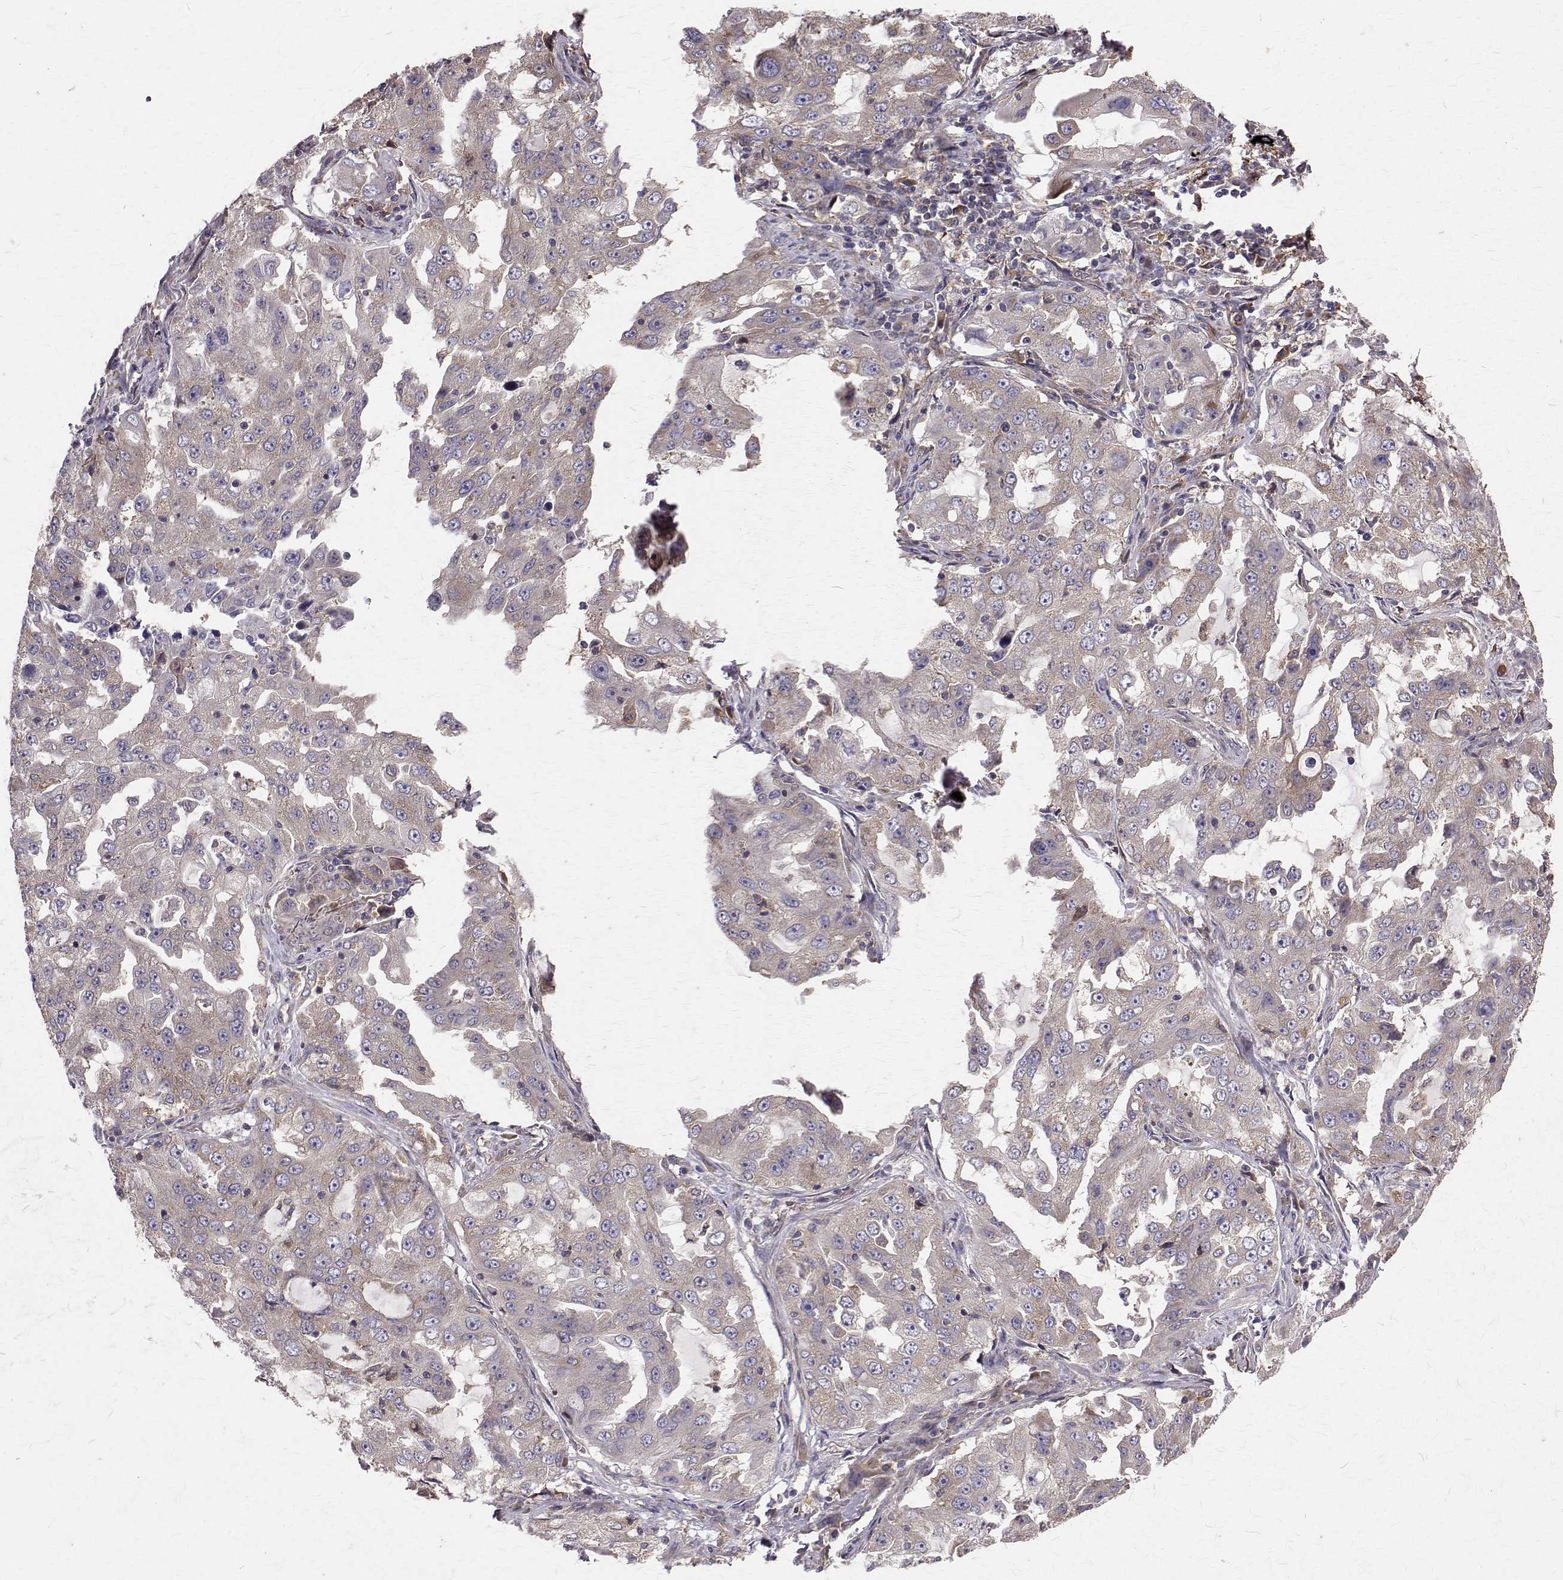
{"staining": {"intensity": "weak", "quantity": "25%-75%", "location": "cytoplasmic/membranous"}, "tissue": "lung cancer", "cell_type": "Tumor cells", "image_type": "cancer", "snomed": [{"axis": "morphology", "description": "Adenocarcinoma, NOS"}, {"axis": "topography", "description": "Lung"}], "caption": "Adenocarcinoma (lung) was stained to show a protein in brown. There is low levels of weak cytoplasmic/membranous expression in about 25%-75% of tumor cells.", "gene": "FARSB", "patient": {"sex": "female", "age": 61}}